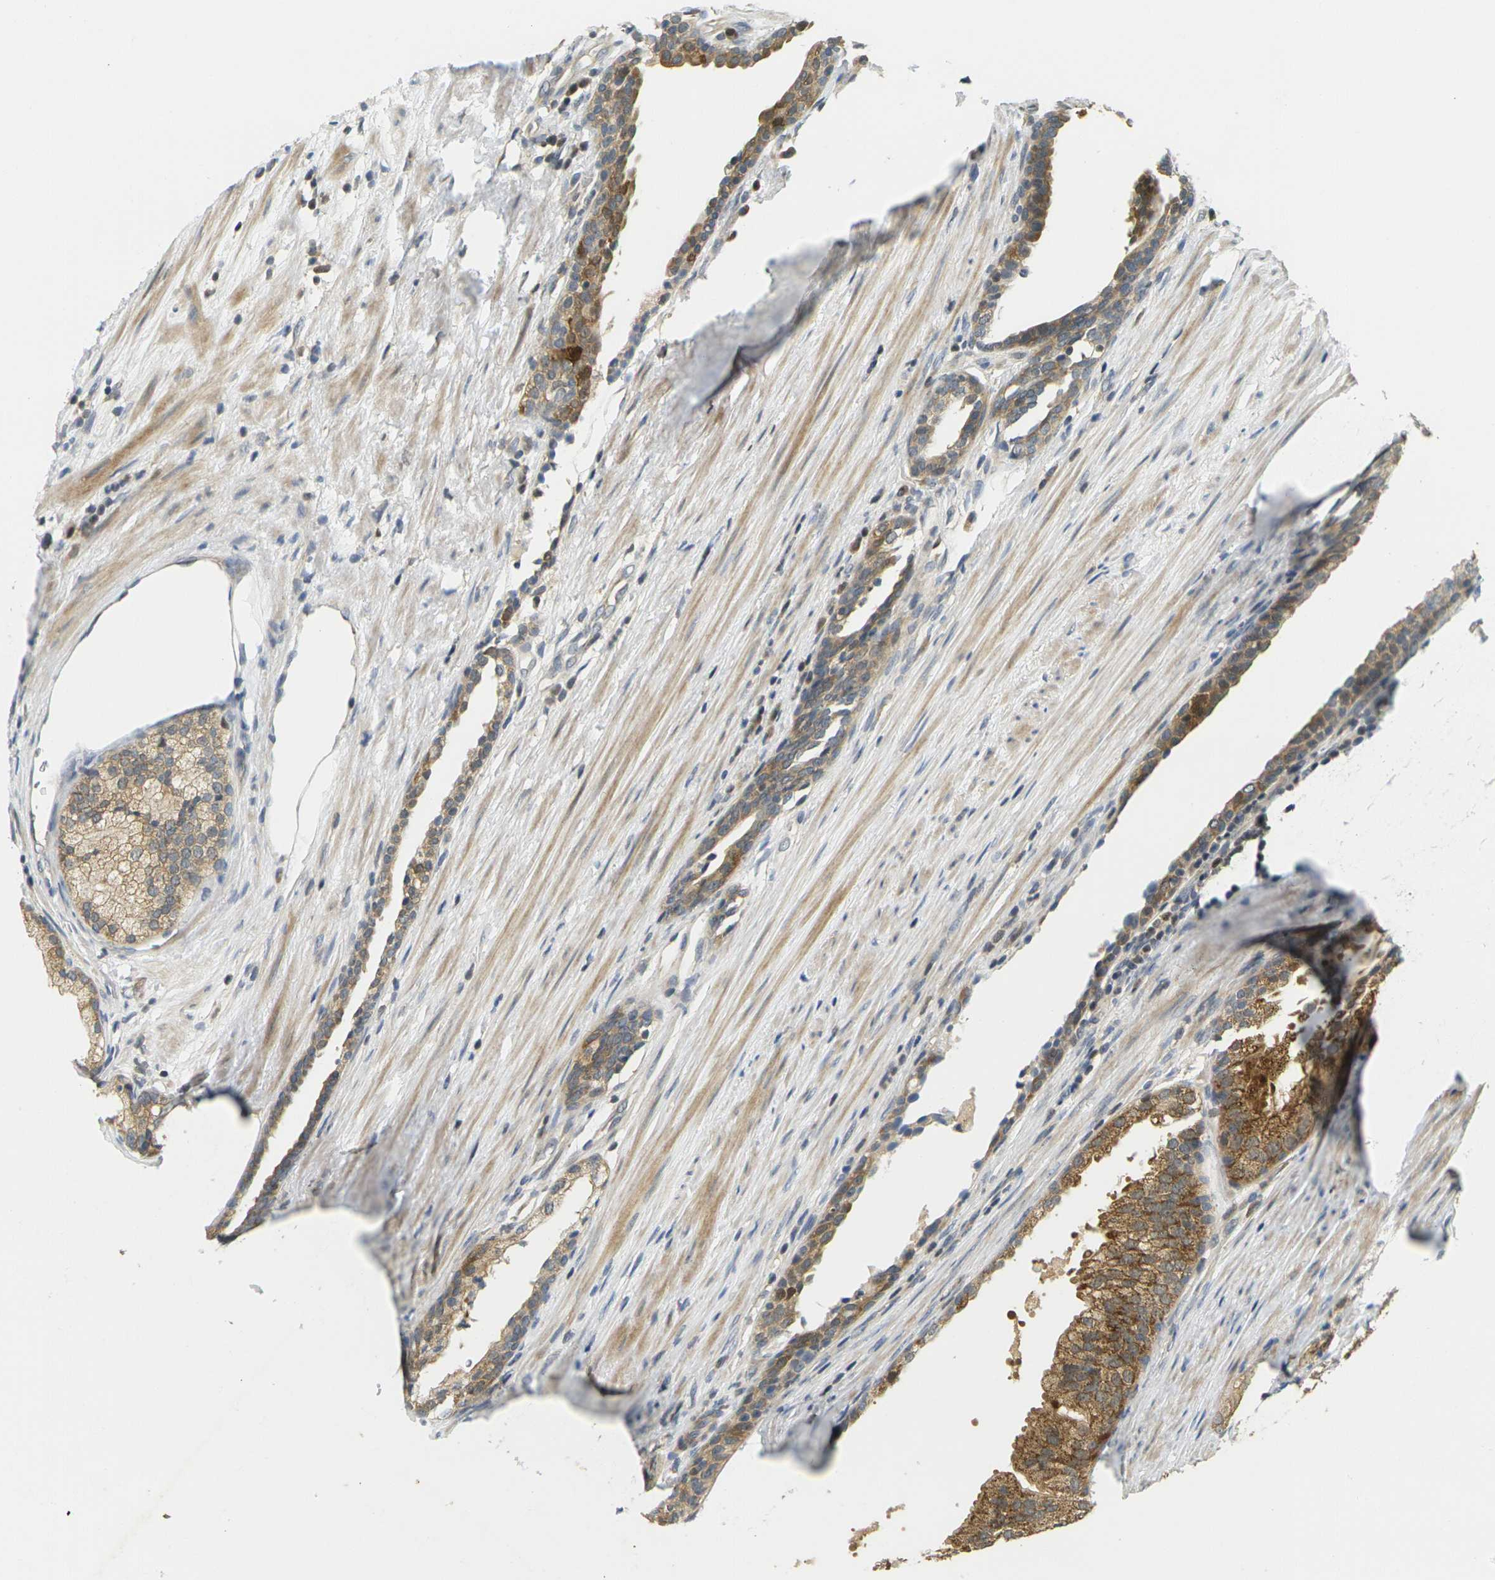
{"staining": {"intensity": "moderate", "quantity": ">75%", "location": "cytoplasmic/membranous"}, "tissue": "prostate cancer", "cell_type": "Tumor cells", "image_type": "cancer", "snomed": [{"axis": "morphology", "description": "Adenocarcinoma, Low grade"}, {"axis": "topography", "description": "Prostate"}], "caption": "The immunohistochemical stain shows moderate cytoplasmic/membranous staining in tumor cells of prostate cancer tissue. (Stains: DAB (3,3'-diaminobenzidine) in brown, nuclei in blue, Microscopy: brightfield microscopy at high magnification).", "gene": "KLHL8", "patient": {"sex": "male", "age": 69}}